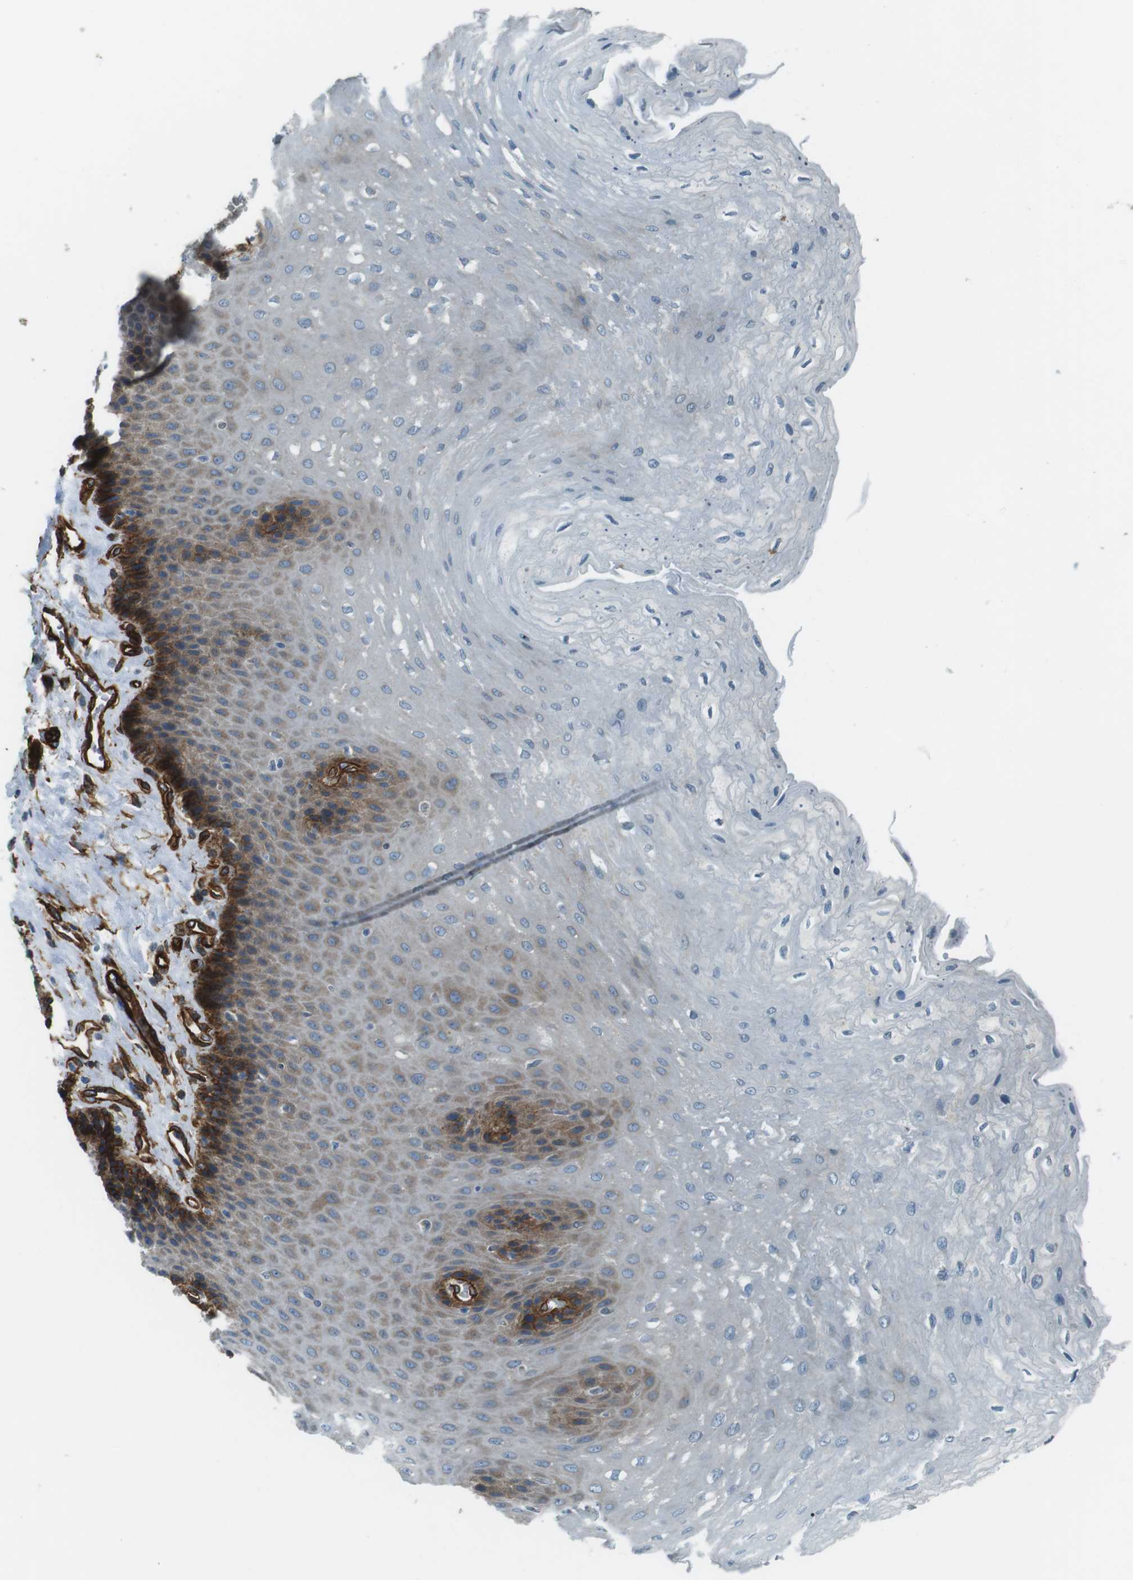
{"staining": {"intensity": "moderate", "quantity": "<25%", "location": "cytoplasmic/membranous"}, "tissue": "esophagus", "cell_type": "Squamous epithelial cells", "image_type": "normal", "snomed": [{"axis": "morphology", "description": "Normal tissue, NOS"}, {"axis": "topography", "description": "Esophagus"}], "caption": "Protein staining reveals moderate cytoplasmic/membranous positivity in about <25% of squamous epithelial cells in normal esophagus.", "gene": "ODR4", "patient": {"sex": "female", "age": 72}}